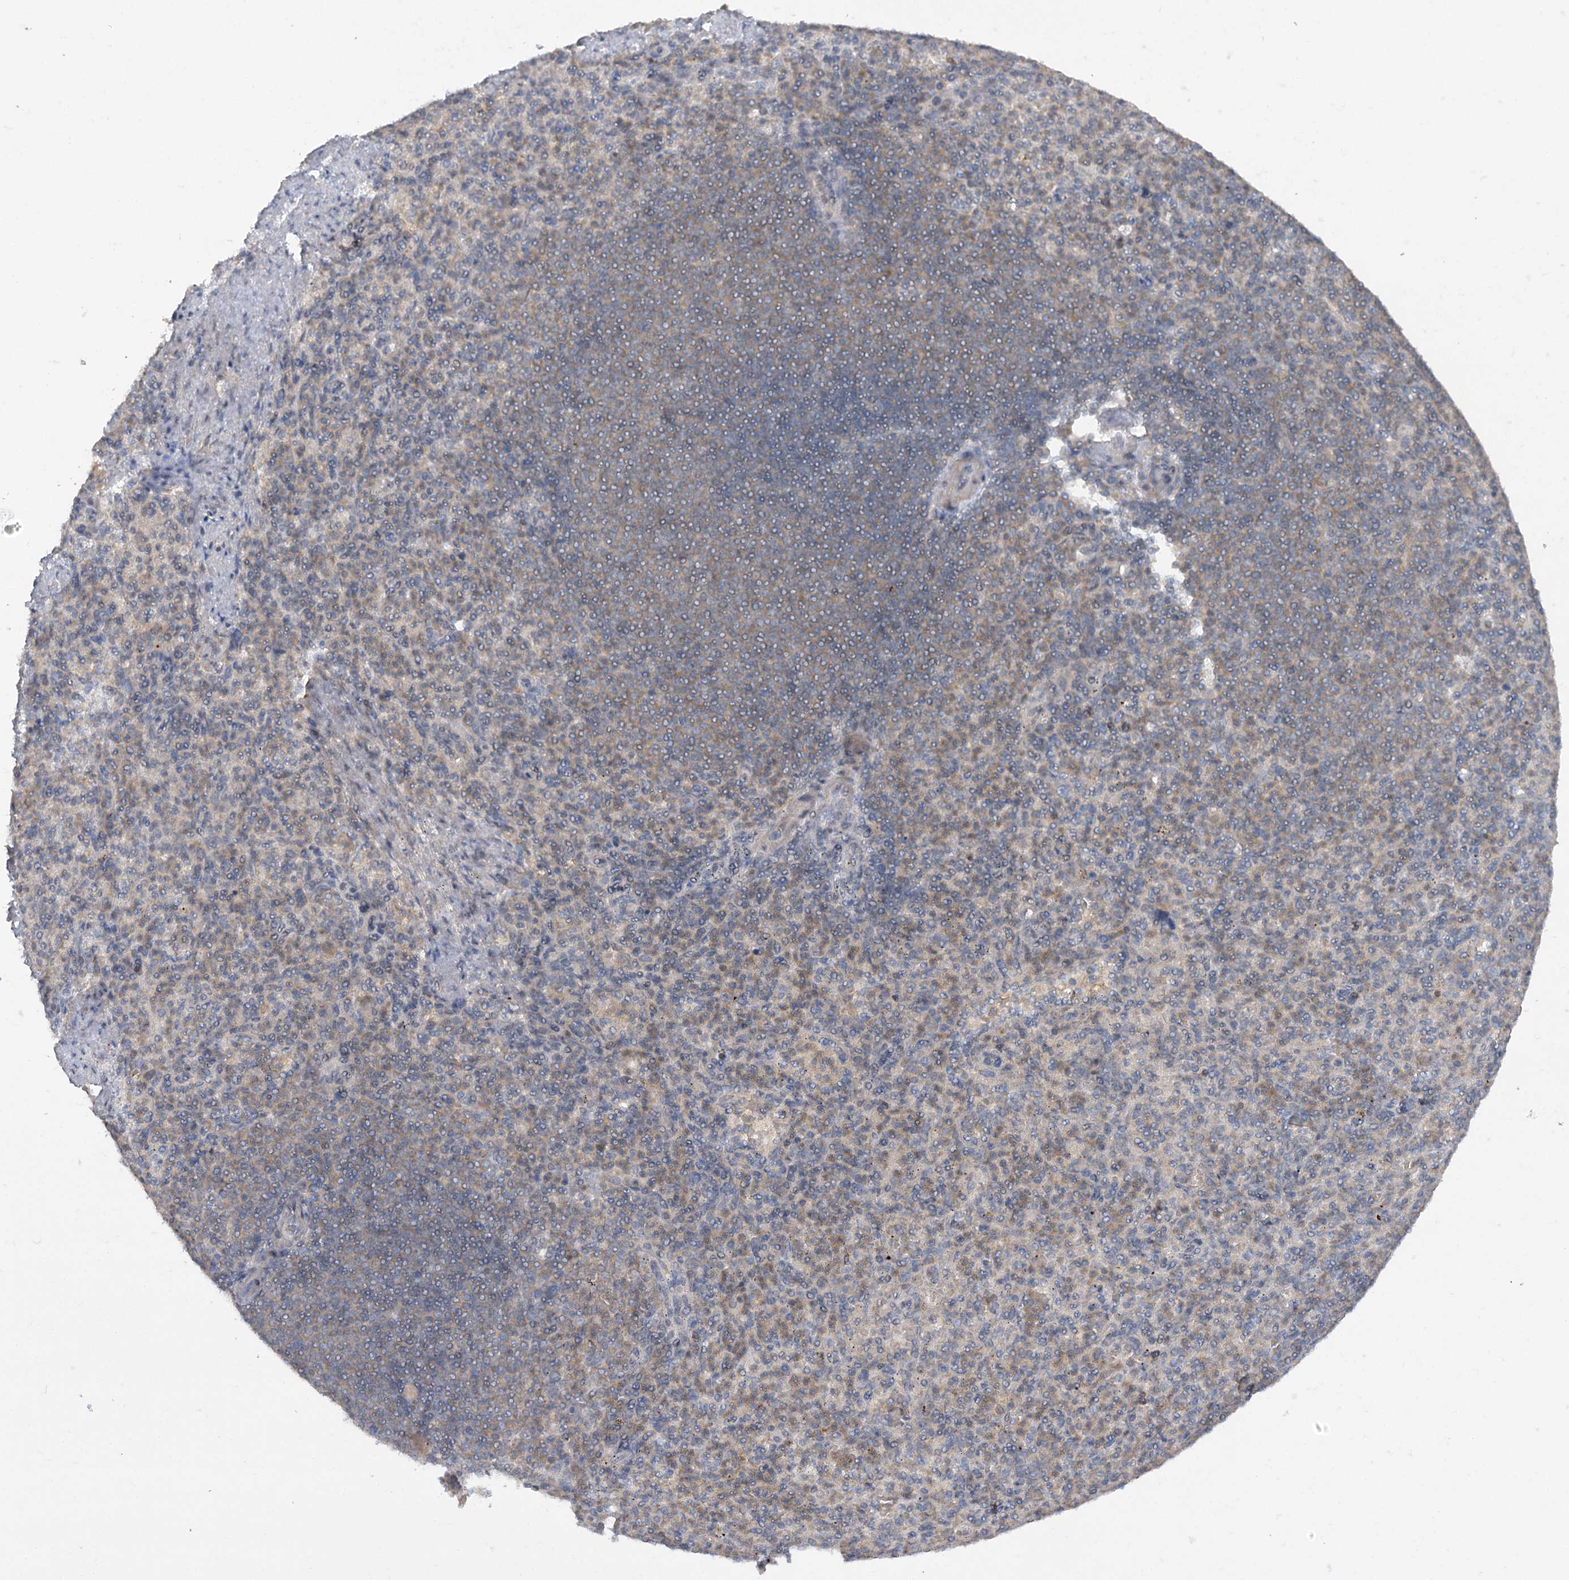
{"staining": {"intensity": "weak", "quantity": "<25%", "location": "cytoplasmic/membranous"}, "tissue": "spleen", "cell_type": "Cells in red pulp", "image_type": "normal", "snomed": [{"axis": "morphology", "description": "Normal tissue, NOS"}, {"axis": "topography", "description": "Spleen"}], "caption": "This photomicrograph is of benign spleen stained with immunohistochemistry to label a protein in brown with the nuclei are counter-stained blue. There is no positivity in cells in red pulp. (DAB (3,3'-diaminobenzidine) IHC, high magnification).", "gene": "TRAF3IP1", "patient": {"sex": "female", "age": 74}}